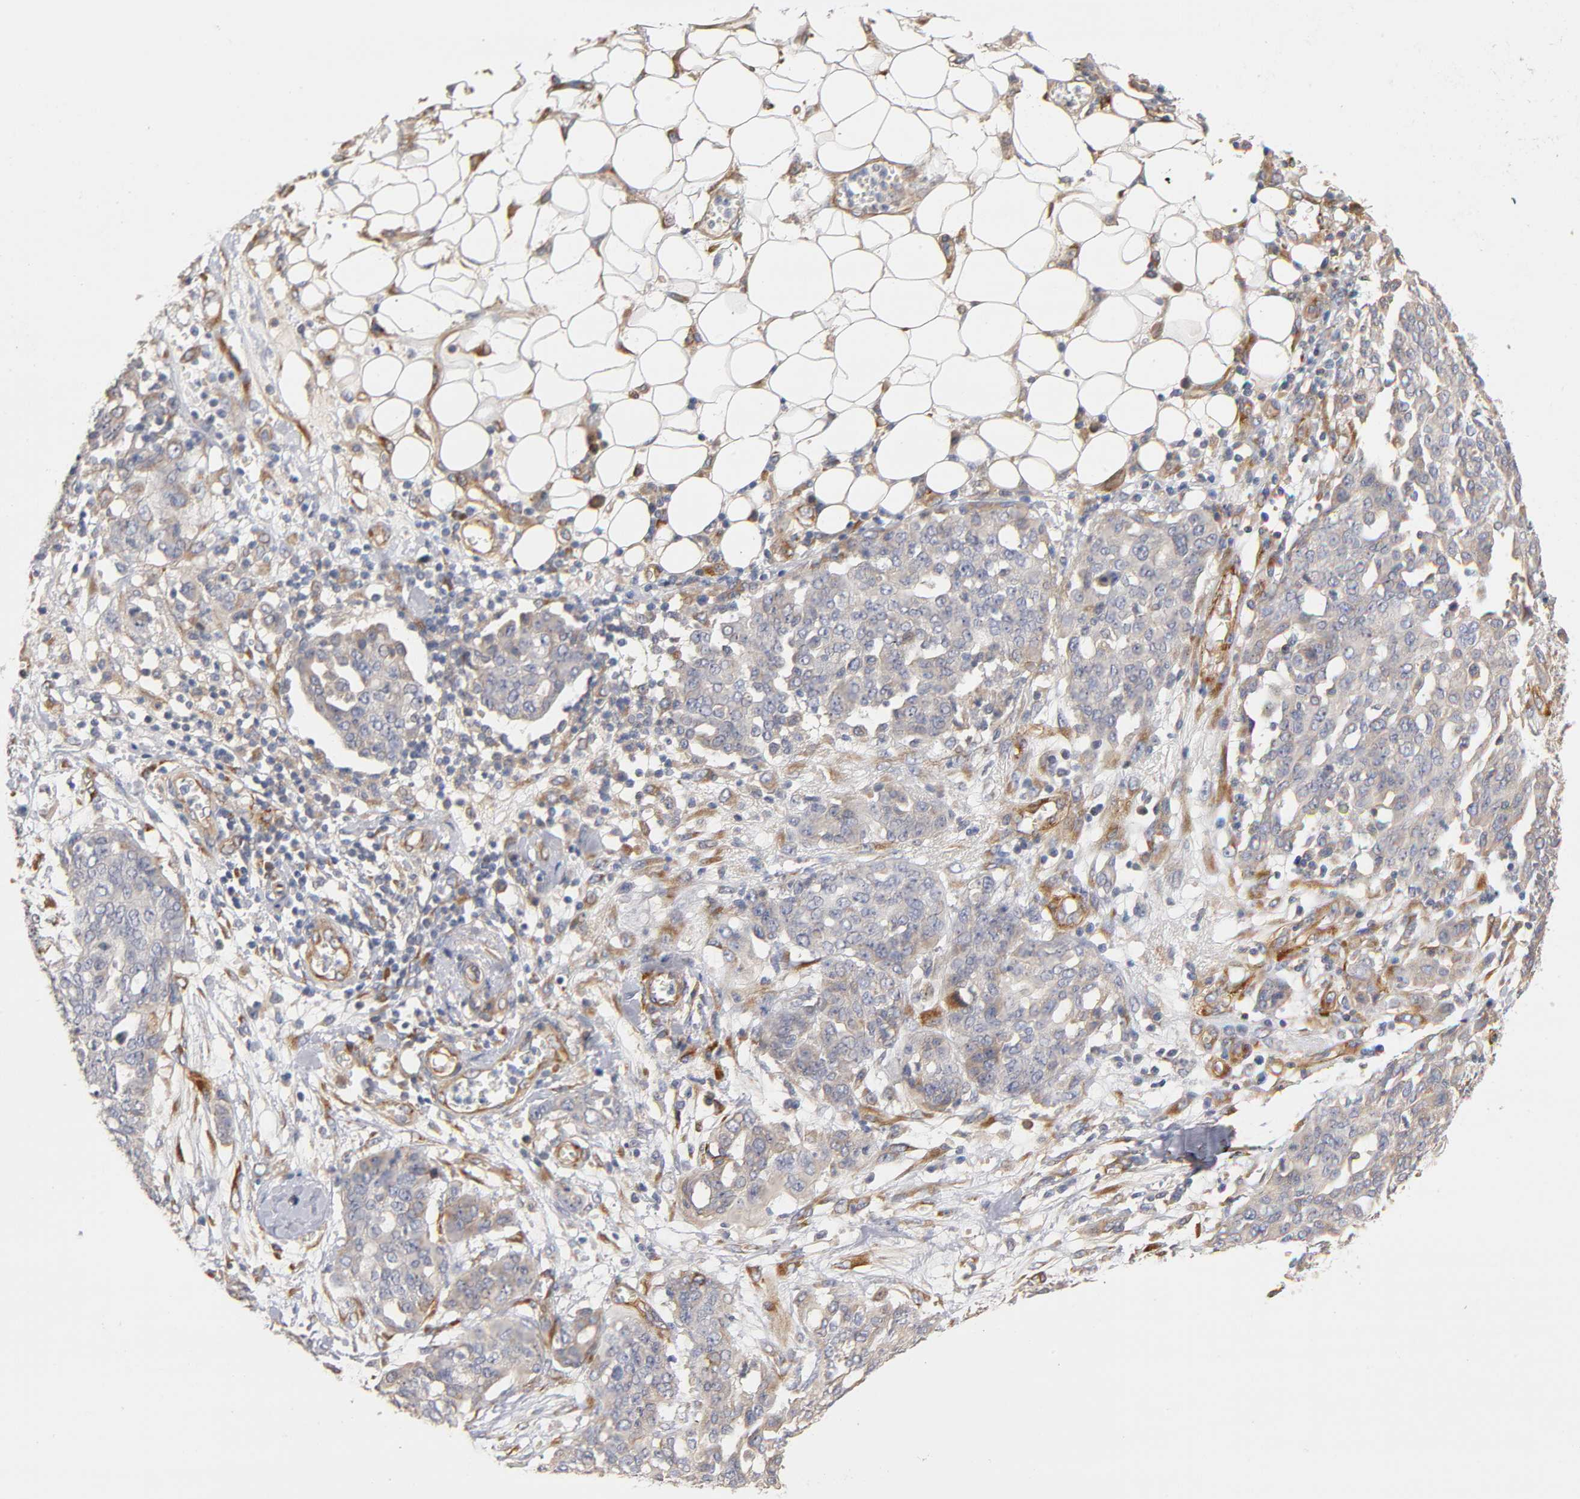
{"staining": {"intensity": "negative", "quantity": "none", "location": "none"}, "tissue": "ovarian cancer", "cell_type": "Tumor cells", "image_type": "cancer", "snomed": [{"axis": "morphology", "description": "Cystadenocarcinoma, serous, NOS"}, {"axis": "topography", "description": "Soft tissue"}, {"axis": "topography", "description": "Ovary"}], "caption": "Immunohistochemical staining of human ovarian cancer demonstrates no significant expression in tumor cells.", "gene": "LAMB1", "patient": {"sex": "female", "age": 57}}